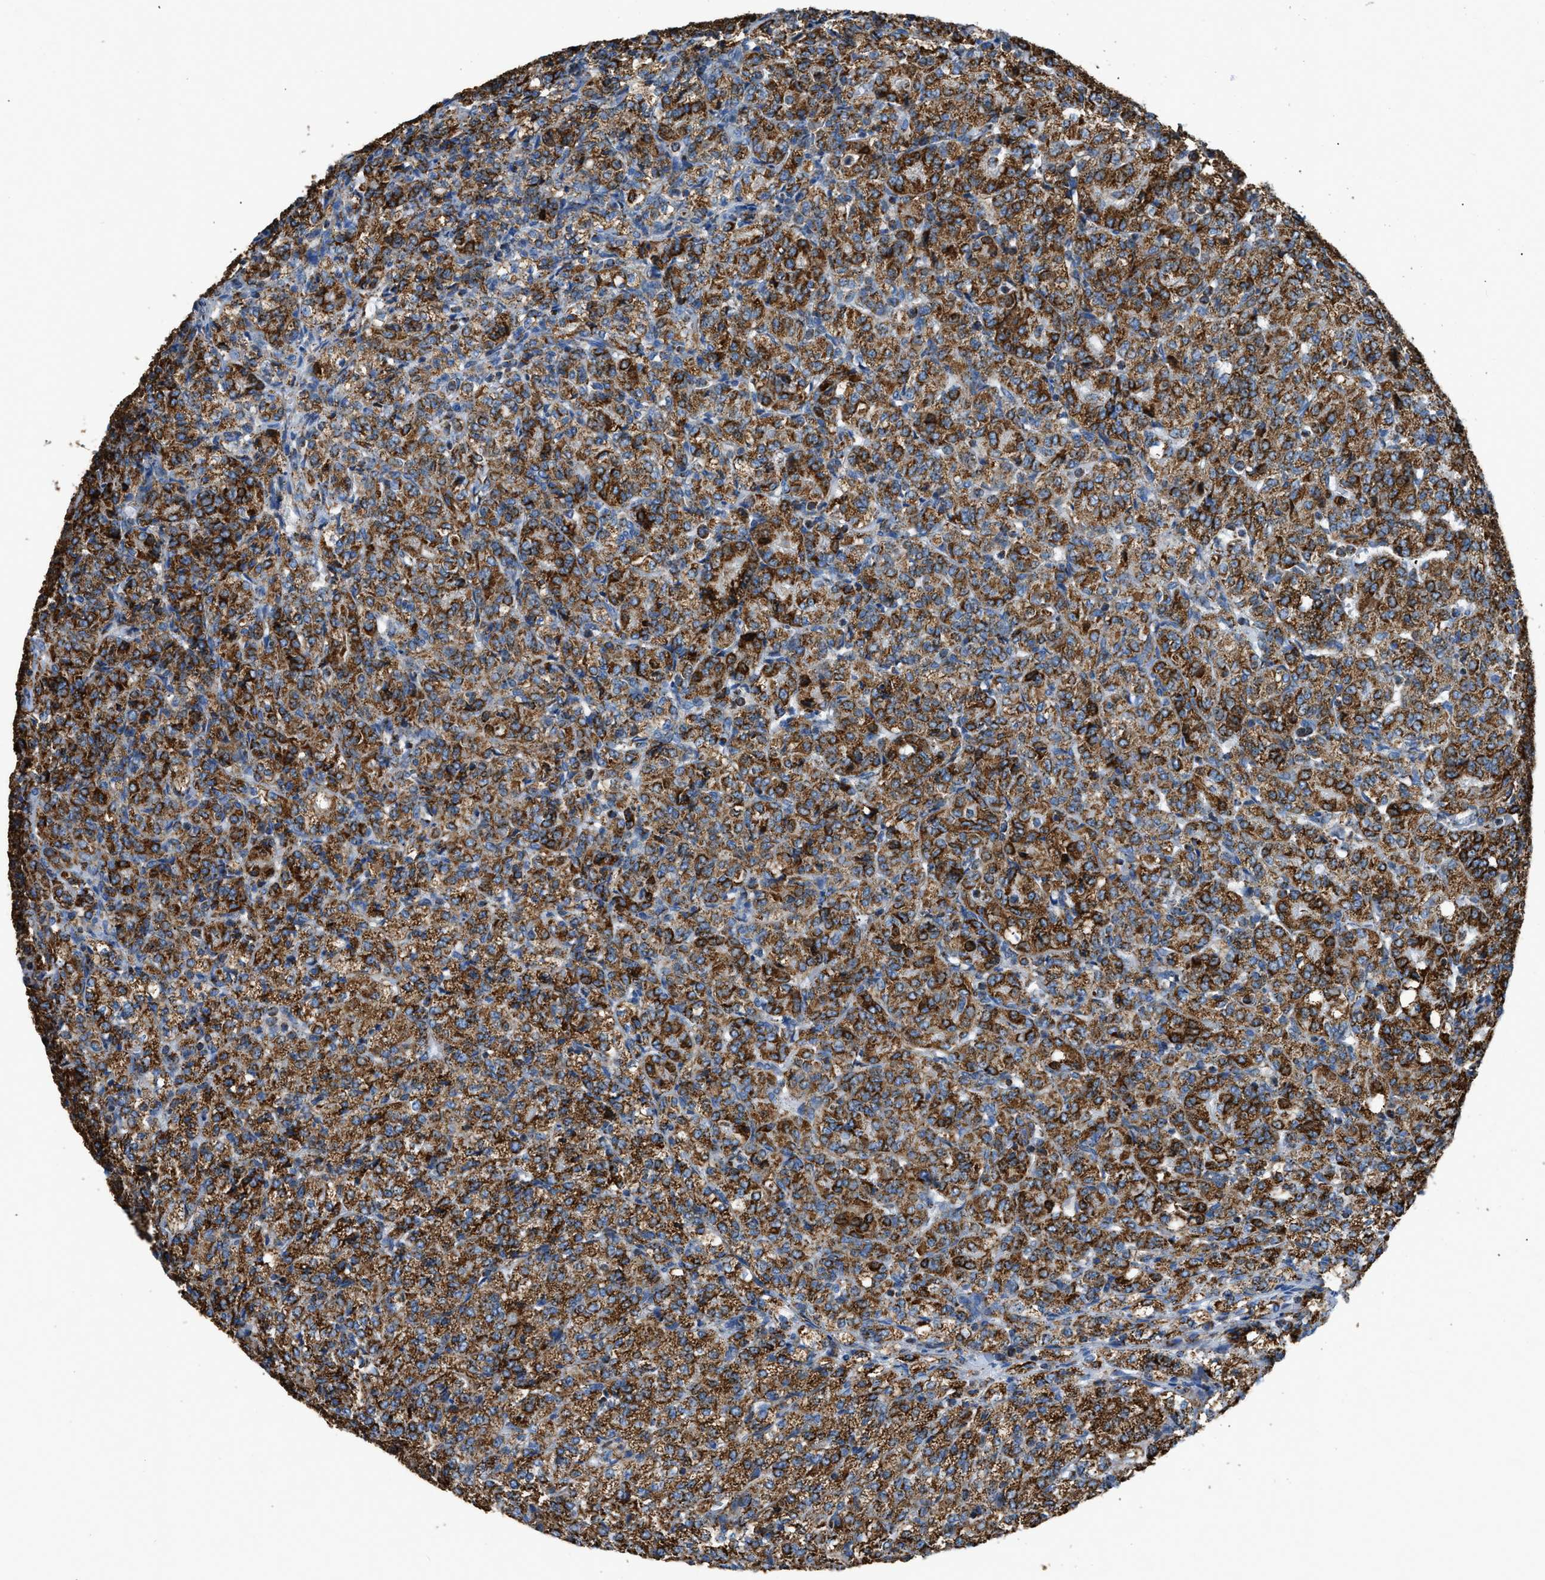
{"staining": {"intensity": "strong", "quantity": ">75%", "location": "cytoplasmic/membranous"}, "tissue": "renal cancer", "cell_type": "Tumor cells", "image_type": "cancer", "snomed": [{"axis": "morphology", "description": "Adenocarcinoma, NOS"}, {"axis": "topography", "description": "Kidney"}], "caption": "Approximately >75% of tumor cells in renal cancer exhibit strong cytoplasmic/membranous protein staining as visualized by brown immunohistochemical staining.", "gene": "ETFB", "patient": {"sex": "male", "age": 77}}